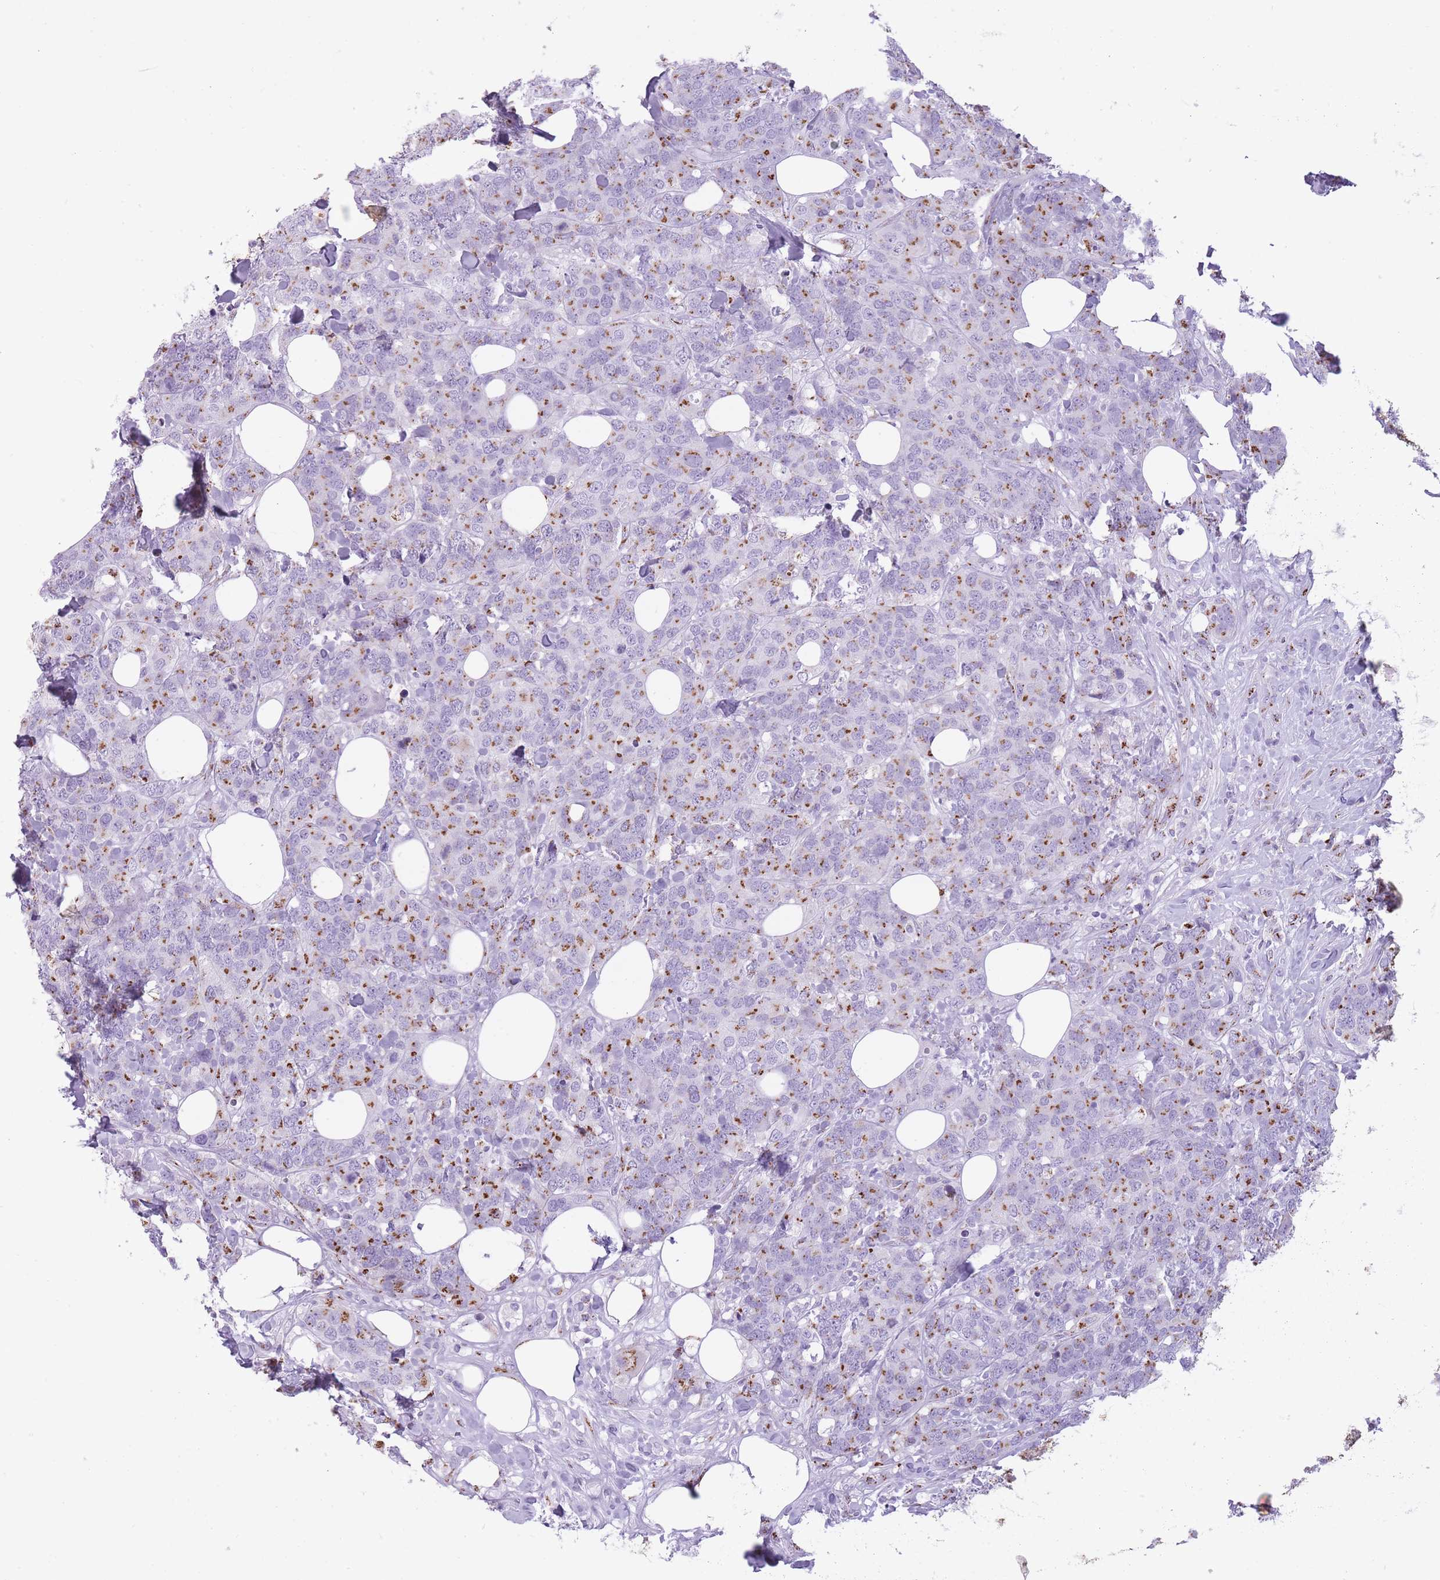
{"staining": {"intensity": "moderate", "quantity": ">75%", "location": "cytoplasmic/membranous"}, "tissue": "breast cancer", "cell_type": "Tumor cells", "image_type": "cancer", "snomed": [{"axis": "morphology", "description": "Lobular carcinoma"}, {"axis": "topography", "description": "Breast"}], "caption": "A micrograph showing moderate cytoplasmic/membranous staining in approximately >75% of tumor cells in breast lobular carcinoma, as visualized by brown immunohistochemical staining.", "gene": "B4GALT2", "patient": {"sex": "female", "age": 59}}